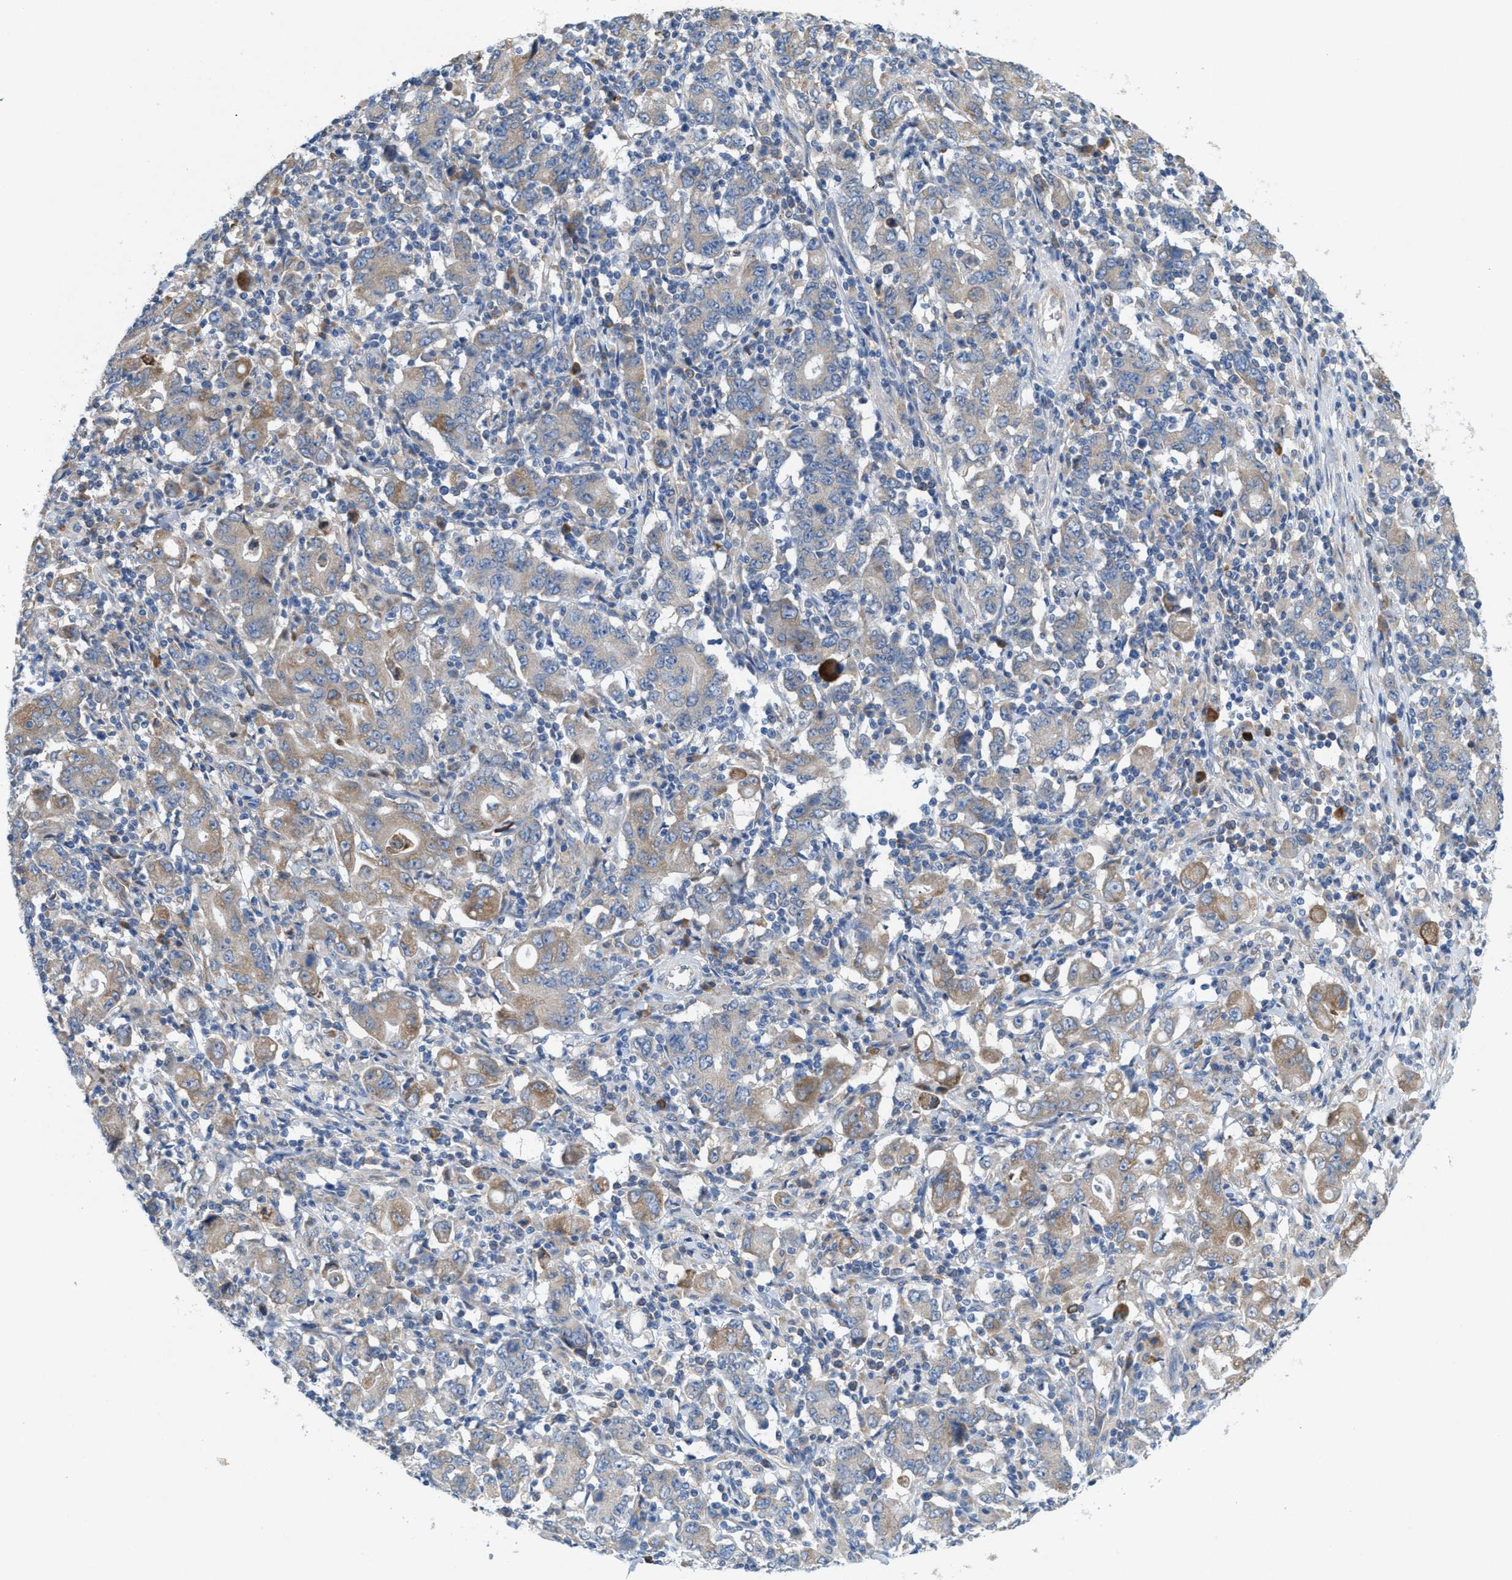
{"staining": {"intensity": "weak", "quantity": "25%-75%", "location": "cytoplasmic/membranous"}, "tissue": "stomach cancer", "cell_type": "Tumor cells", "image_type": "cancer", "snomed": [{"axis": "morphology", "description": "Adenocarcinoma, NOS"}, {"axis": "topography", "description": "Stomach, upper"}], "caption": "Immunohistochemical staining of human adenocarcinoma (stomach) reveals low levels of weak cytoplasmic/membranous protein positivity in approximately 25%-75% of tumor cells.", "gene": "DYNC2I1", "patient": {"sex": "male", "age": 69}}